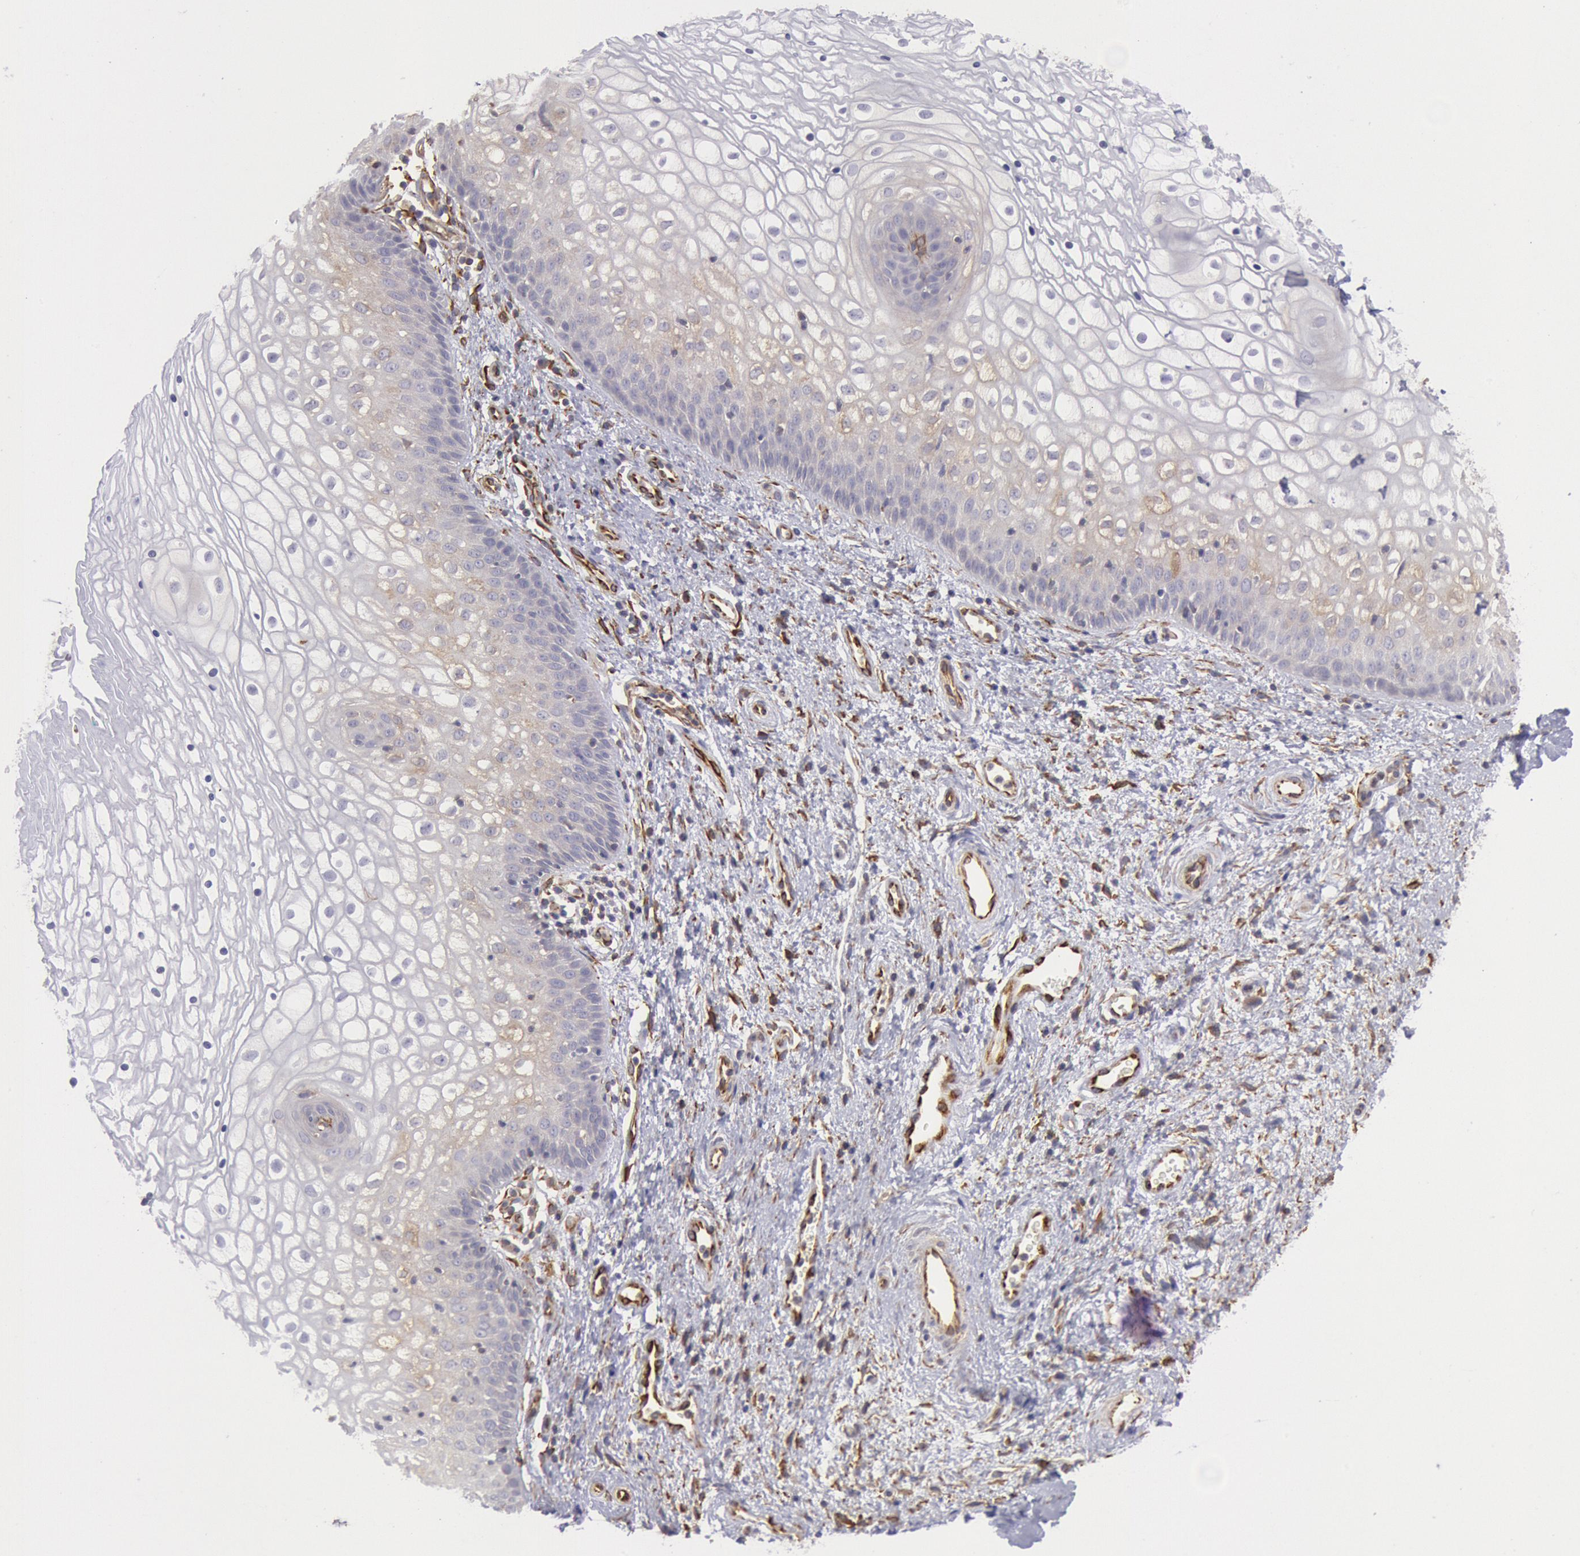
{"staining": {"intensity": "weak", "quantity": "<25%", "location": "cytoplasmic/membranous"}, "tissue": "vagina", "cell_type": "Squamous epithelial cells", "image_type": "normal", "snomed": [{"axis": "morphology", "description": "Normal tissue, NOS"}, {"axis": "topography", "description": "Vagina"}], "caption": "Immunohistochemistry image of unremarkable human vagina stained for a protein (brown), which exhibits no expression in squamous epithelial cells. (Immunohistochemistry (ihc), brightfield microscopy, high magnification).", "gene": "RNF139", "patient": {"sex": "female", "age": 34}}